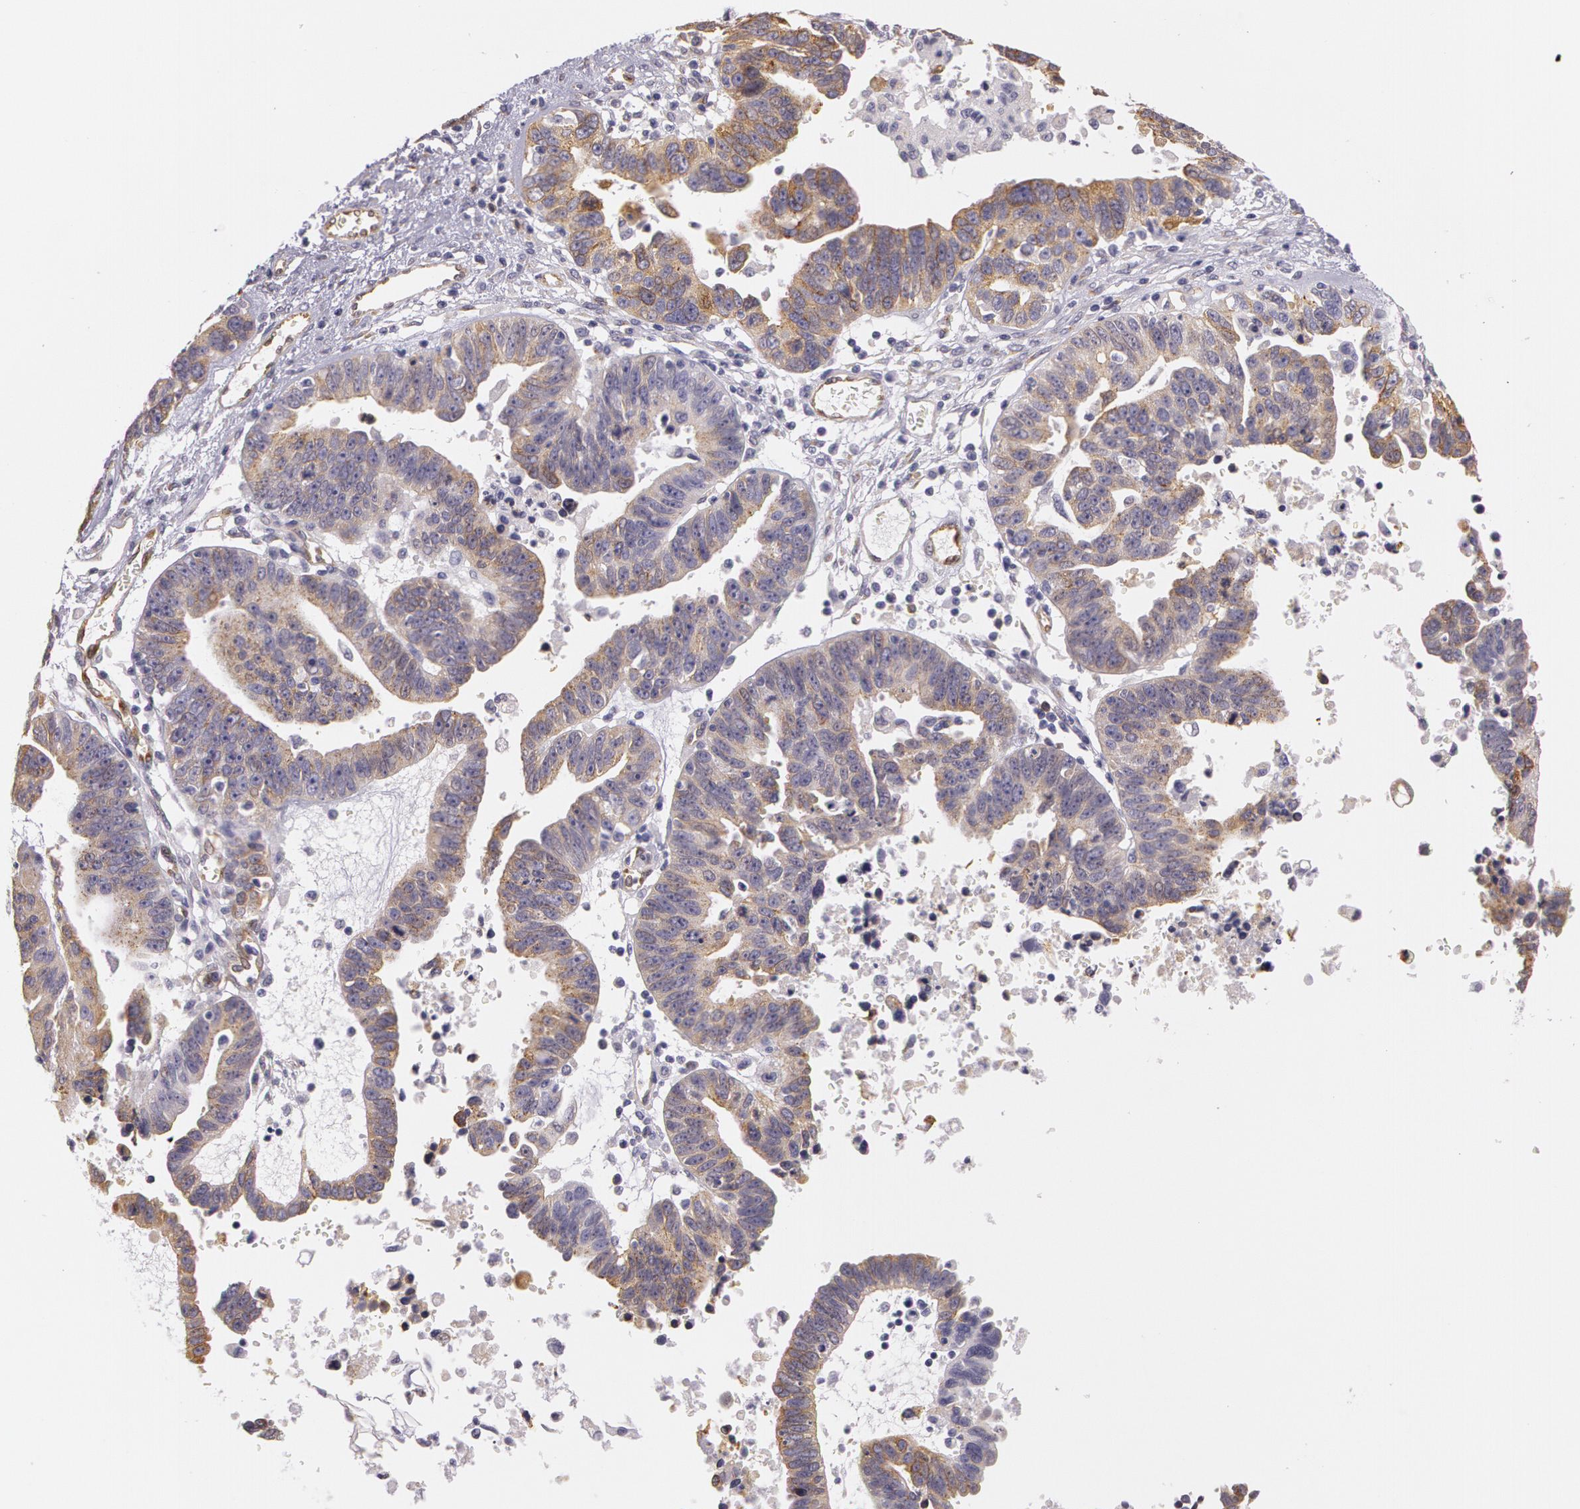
{"staining": {"intensity": "moderate", "quantity": ">75%", "location": "cytoplasmic/membranous"}, "tissue": "ovarian cancer", "cell_type": "Tumor cells", "image_type": "cancer", "snomed": [{"axis": "morphology", "description": "Carcinoma, endometroid"}, {"axis": "morphology", "description": "Cystadenocarcinoma, serous, NOS"}, {"axis": "topography", "description": "Ovary"}], "caption": "There is medium levels of moderate cytoplasmic/membranous positivity in tumor cells of serous cystadenocarcinoma (ovarian), as demonstrated by immunohistochemical staining (brown color).", "gene": "APP", "patient": {"sex": "female", "age": 45}}